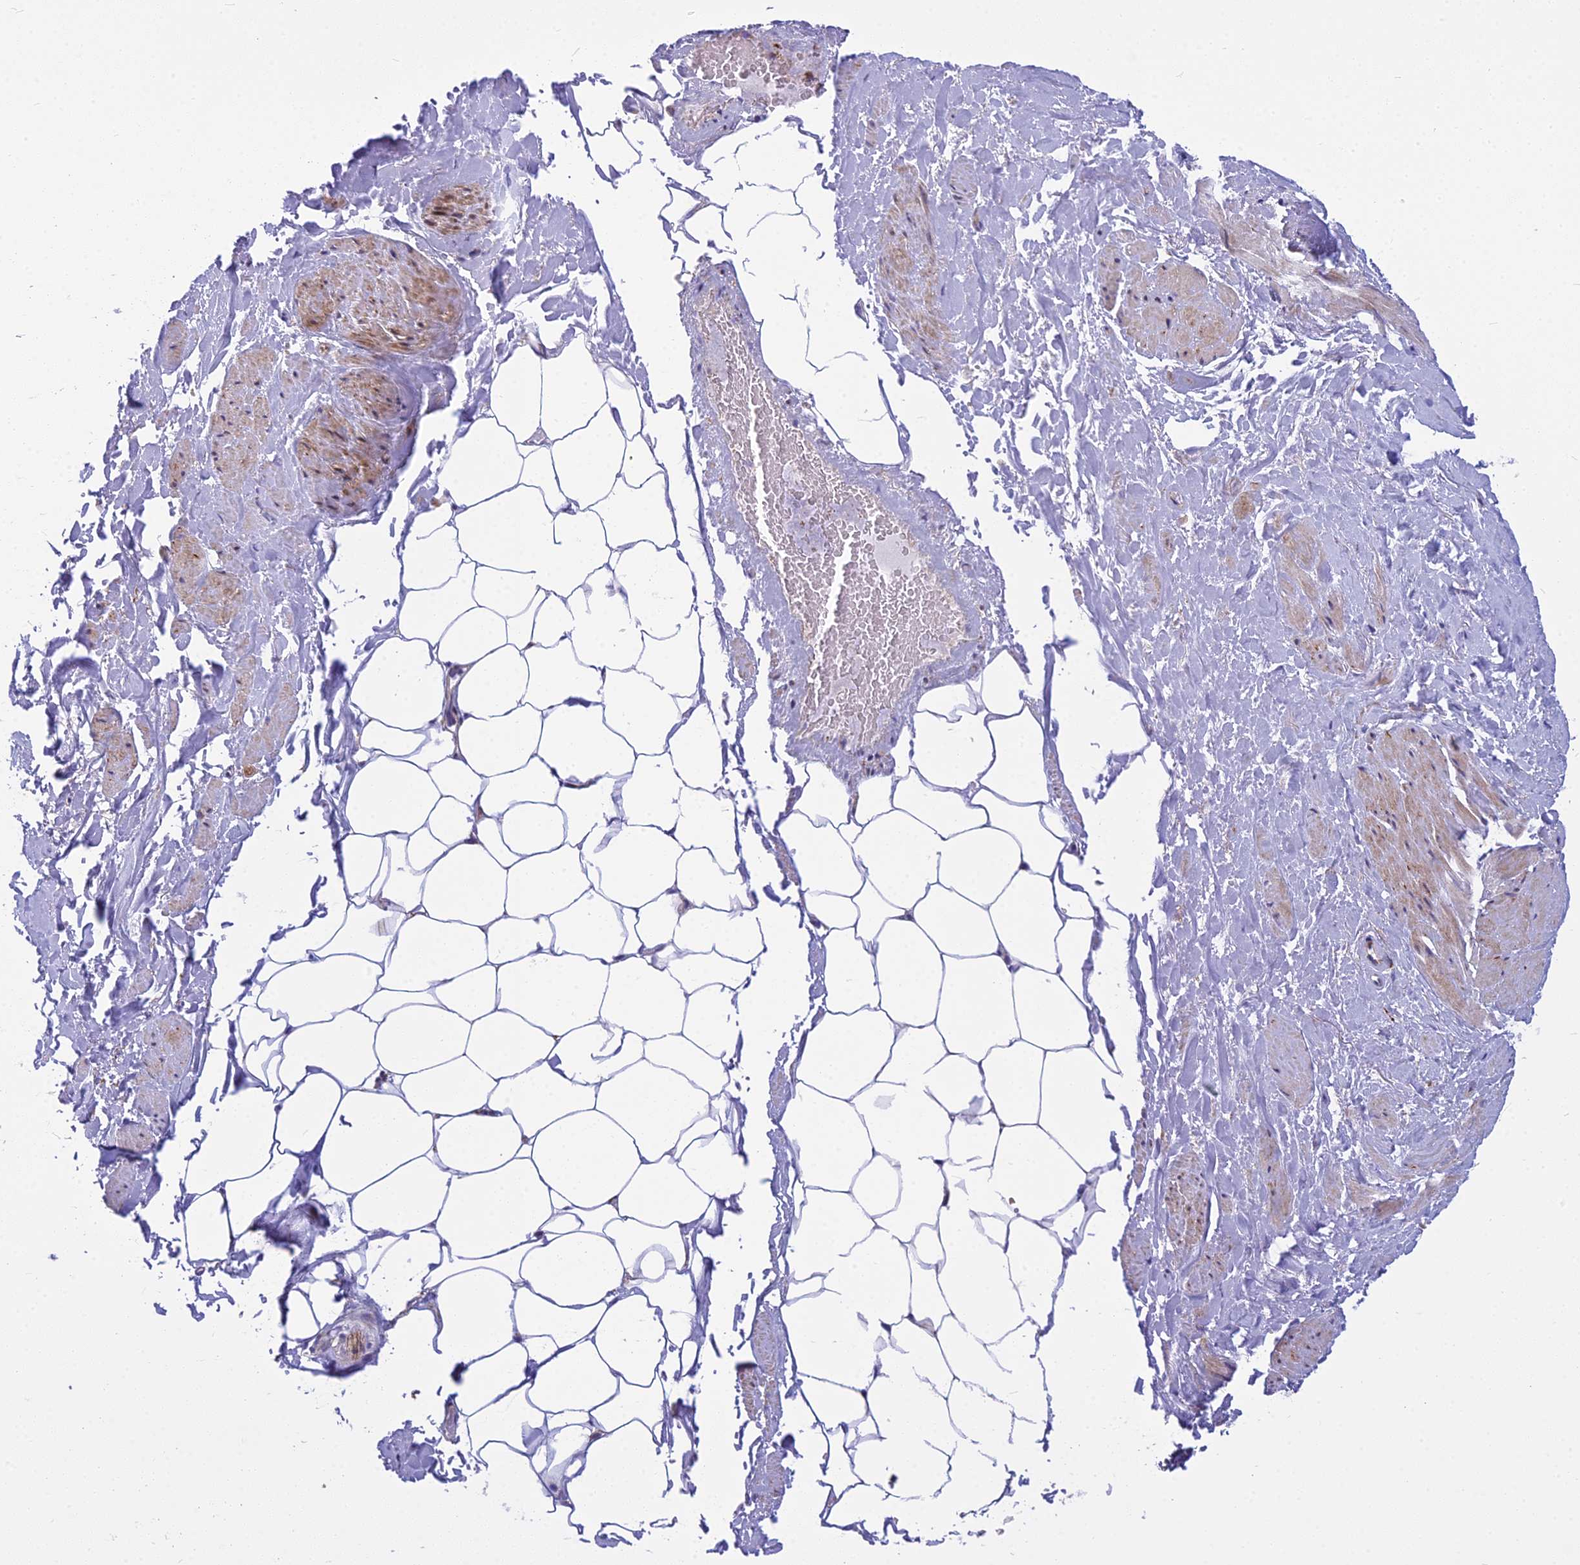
{"staining": {"intensity": "negative", "quantity": "none", "location": "none"}, "tissue": "adipose tissue", "cell_type": "Adipocytes", "image_type": "normal", "snomed": [{"axis": "morphology", "description": "Normal tissue, NOS"}, {"axis": "morphology", "description": "Adenocarcinoma, Low grade"}, {"axis": "topography", "description": "Prostate"}, {"axis": "topography", "description": "Peripheral nerve tissue"}], "caption": "Adipose tissue was stained to show a protein in brown. There is no significant expression in adipocytes. Brightfield microscopy of IHC stained with DAB (brown) and hematoxylin (blue), captured at high magnification.", "gene": "PCDHB14", "patient": {"sex": "male", "age": 63}}